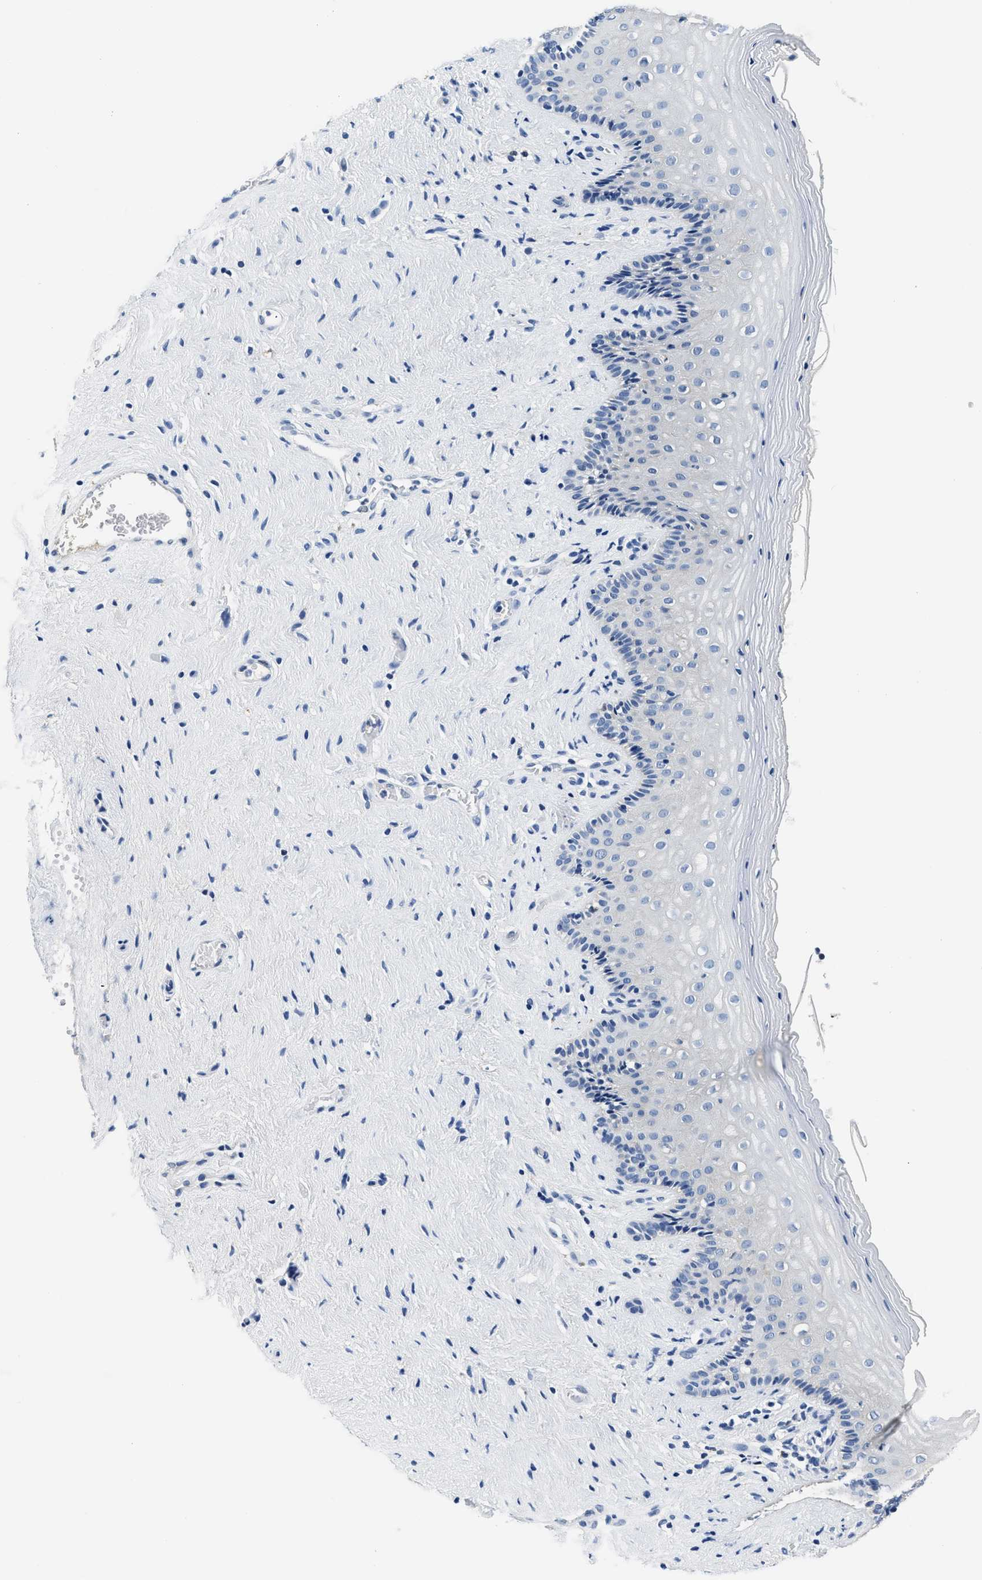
{"staining": {"intensity": "negative", "quantity": "none", "location": "none"}, "tissue": "vagina", "cell_type": "Squamous epithelial cells", "image_type": "normal", "snomed": [{"axis": "morphology", "description": "Normal tissue, NOS"}, {"axis": "topography", "description": "Vagina"}], "caption": "A high-resolution histopathology image shows immunohistochemistry staining of benign vagina, which shows no significant expression in squamous epithelial cells. (Brightfield microscopy of DAB immunohistochemistry (IHC) at high magnification).", "gene": "PCK2", "patient": {"sex": "female", "age": 44}}